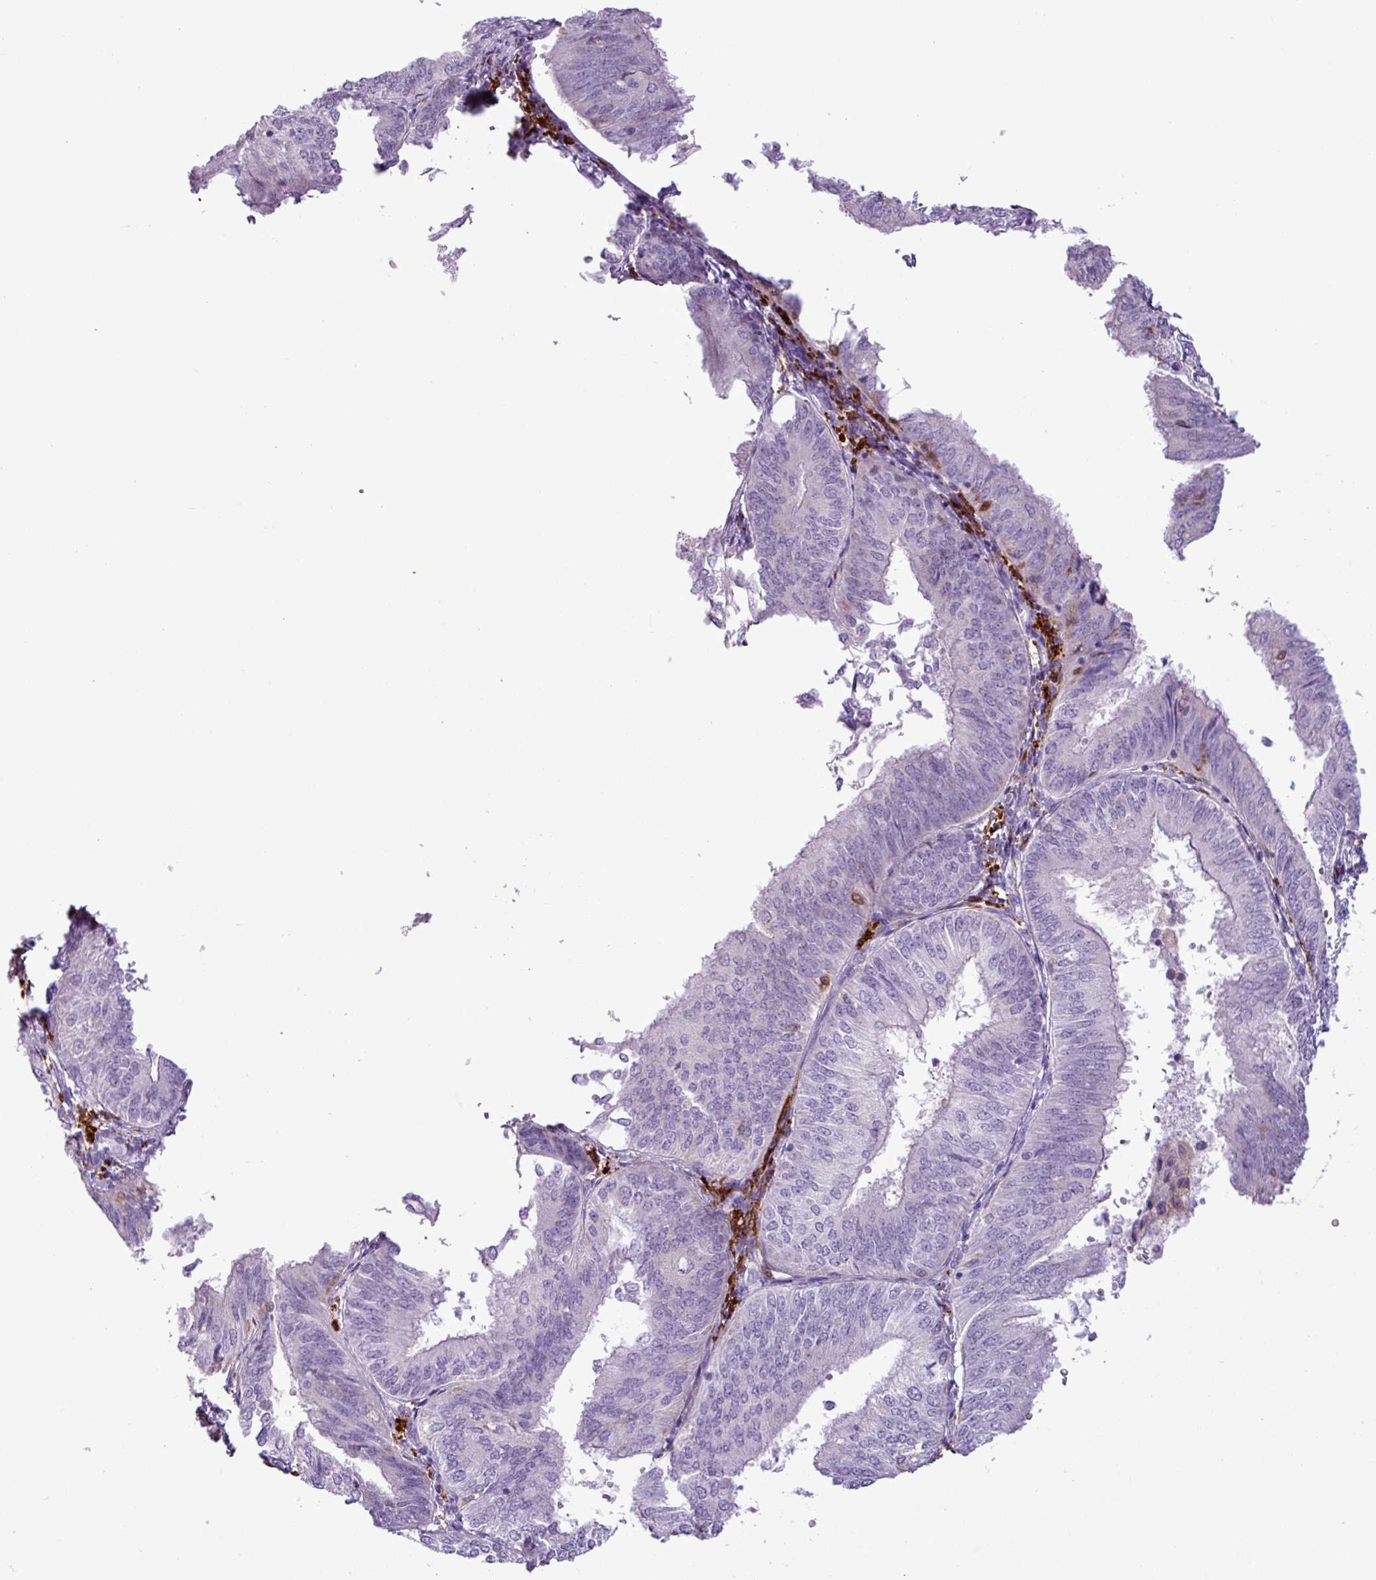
{"staining": {"intensity": "negative", "quantity": "none", "location": "none"}, "tissue": "endometrial cancer", "cell_type": "Tumor cells", "image_type": "cancer", "snomed": [{"axis": "morphology", "description": "Adenocarcinoma, NOS"}, {"axis": "topography", "description": "Endometrium"}], "caption": "Immunohistochemistry (IHC) image of human endometrial adenocarcinoma stained for a protein (brown), which exhibits no positivity in tumor cells.", "gene": "TMEM200C", "patient": {"sex": "female", "age": 58}}